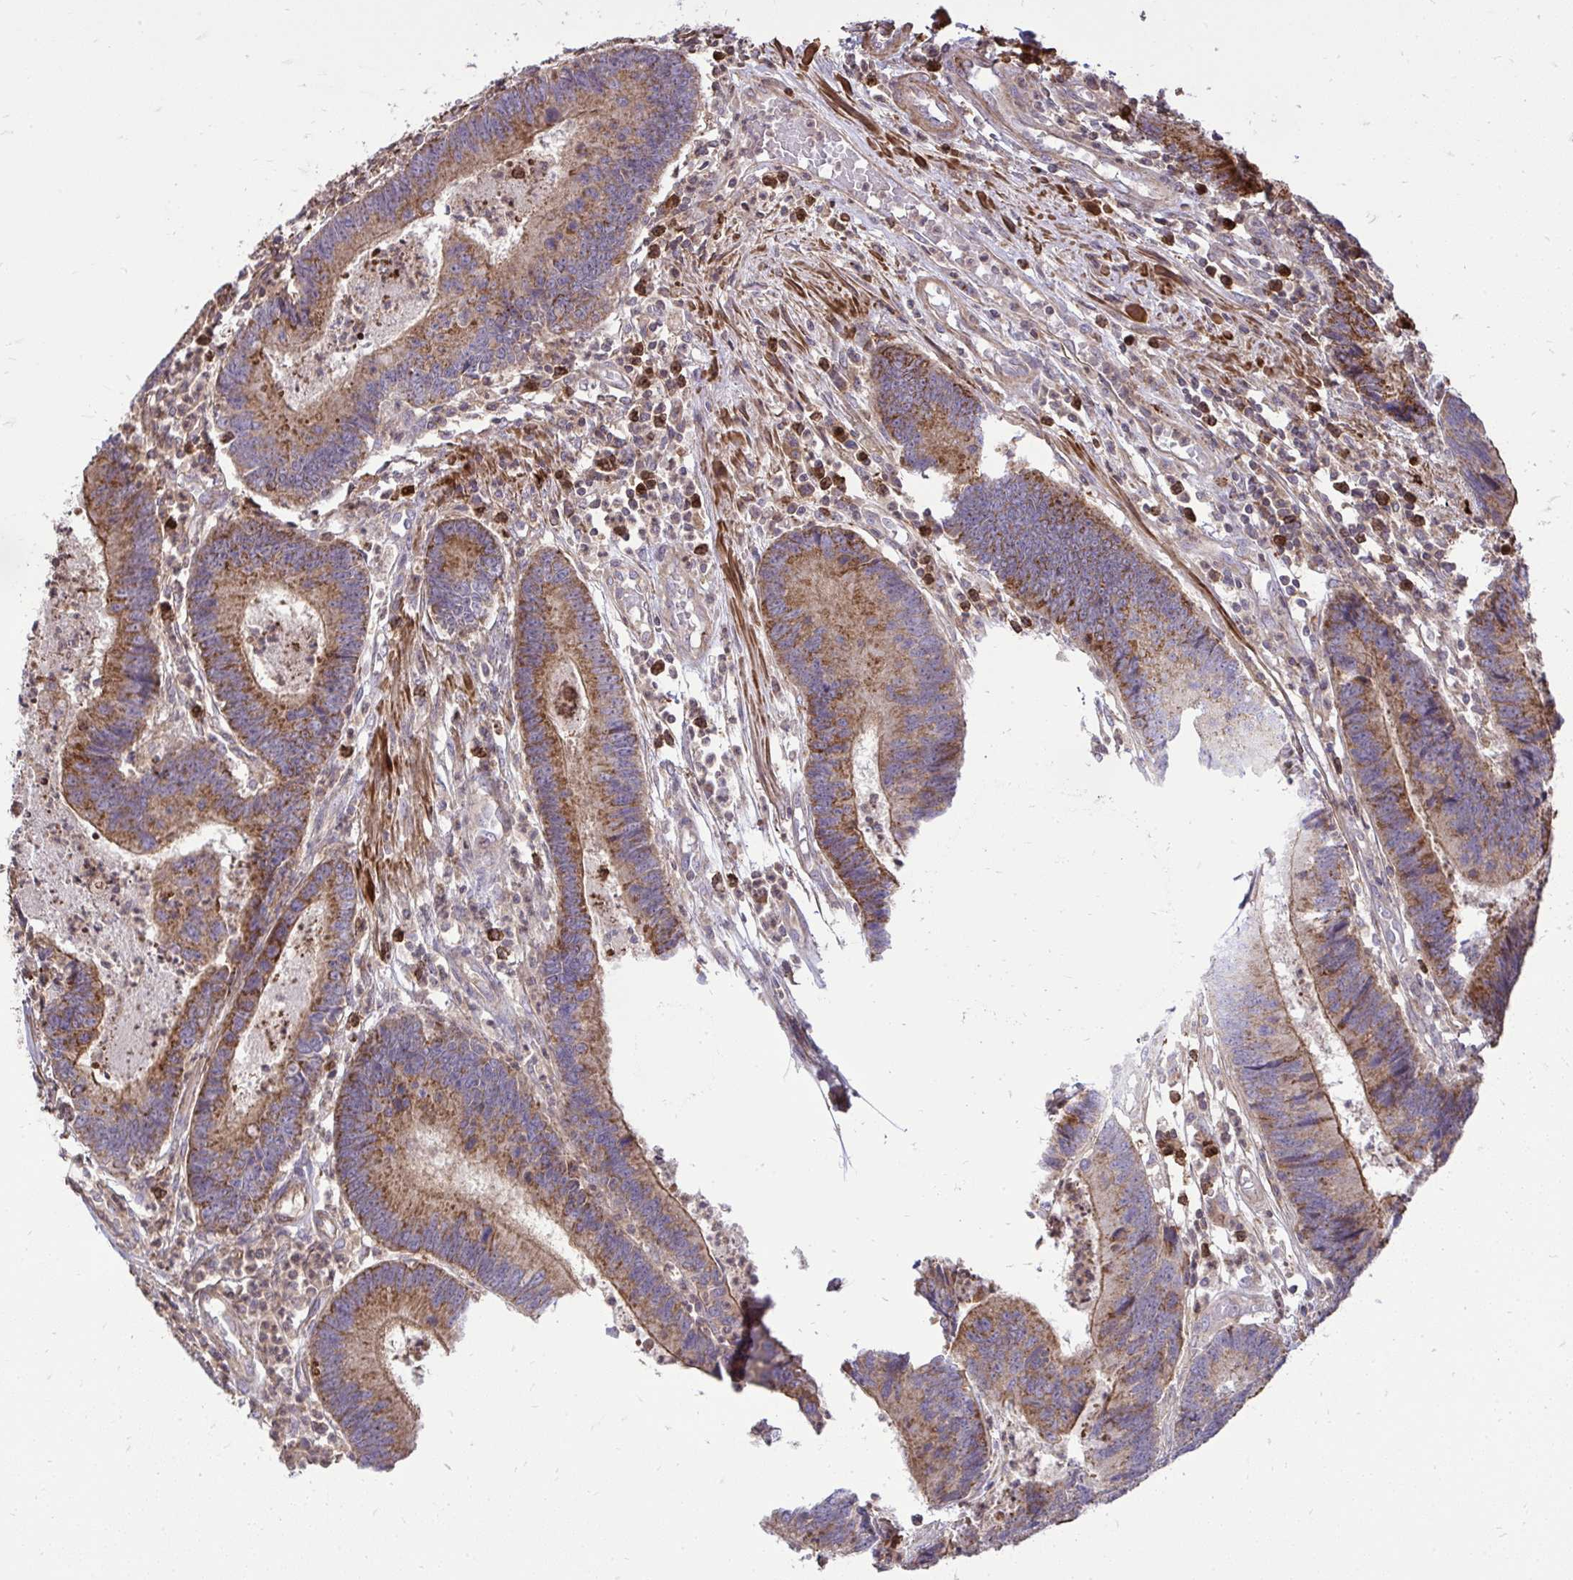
{"staining": {"intensity": "moderate", "quantity": ">75%", "location": "cytoplasmic/membranous"}, "tissue": "colorectal cancer", "cell_type": "Tumor cells", "image_type": "cancer", "snomed": [{"axis": "morphology", "description": "Adenocarcinoma, NOS"}, {"axis": "topography", "description": "Colon"}], "caption": "A high-resolution photomicrograph shows immunohistochemistry (IHC) staining of colorectal adenocarcinoma, which displays moderate cytoplasmic/membranous positivity in about >75% of tumor cells.", "gene": "SLC7A5", "patient": {"sex": "female", "age": 67}}